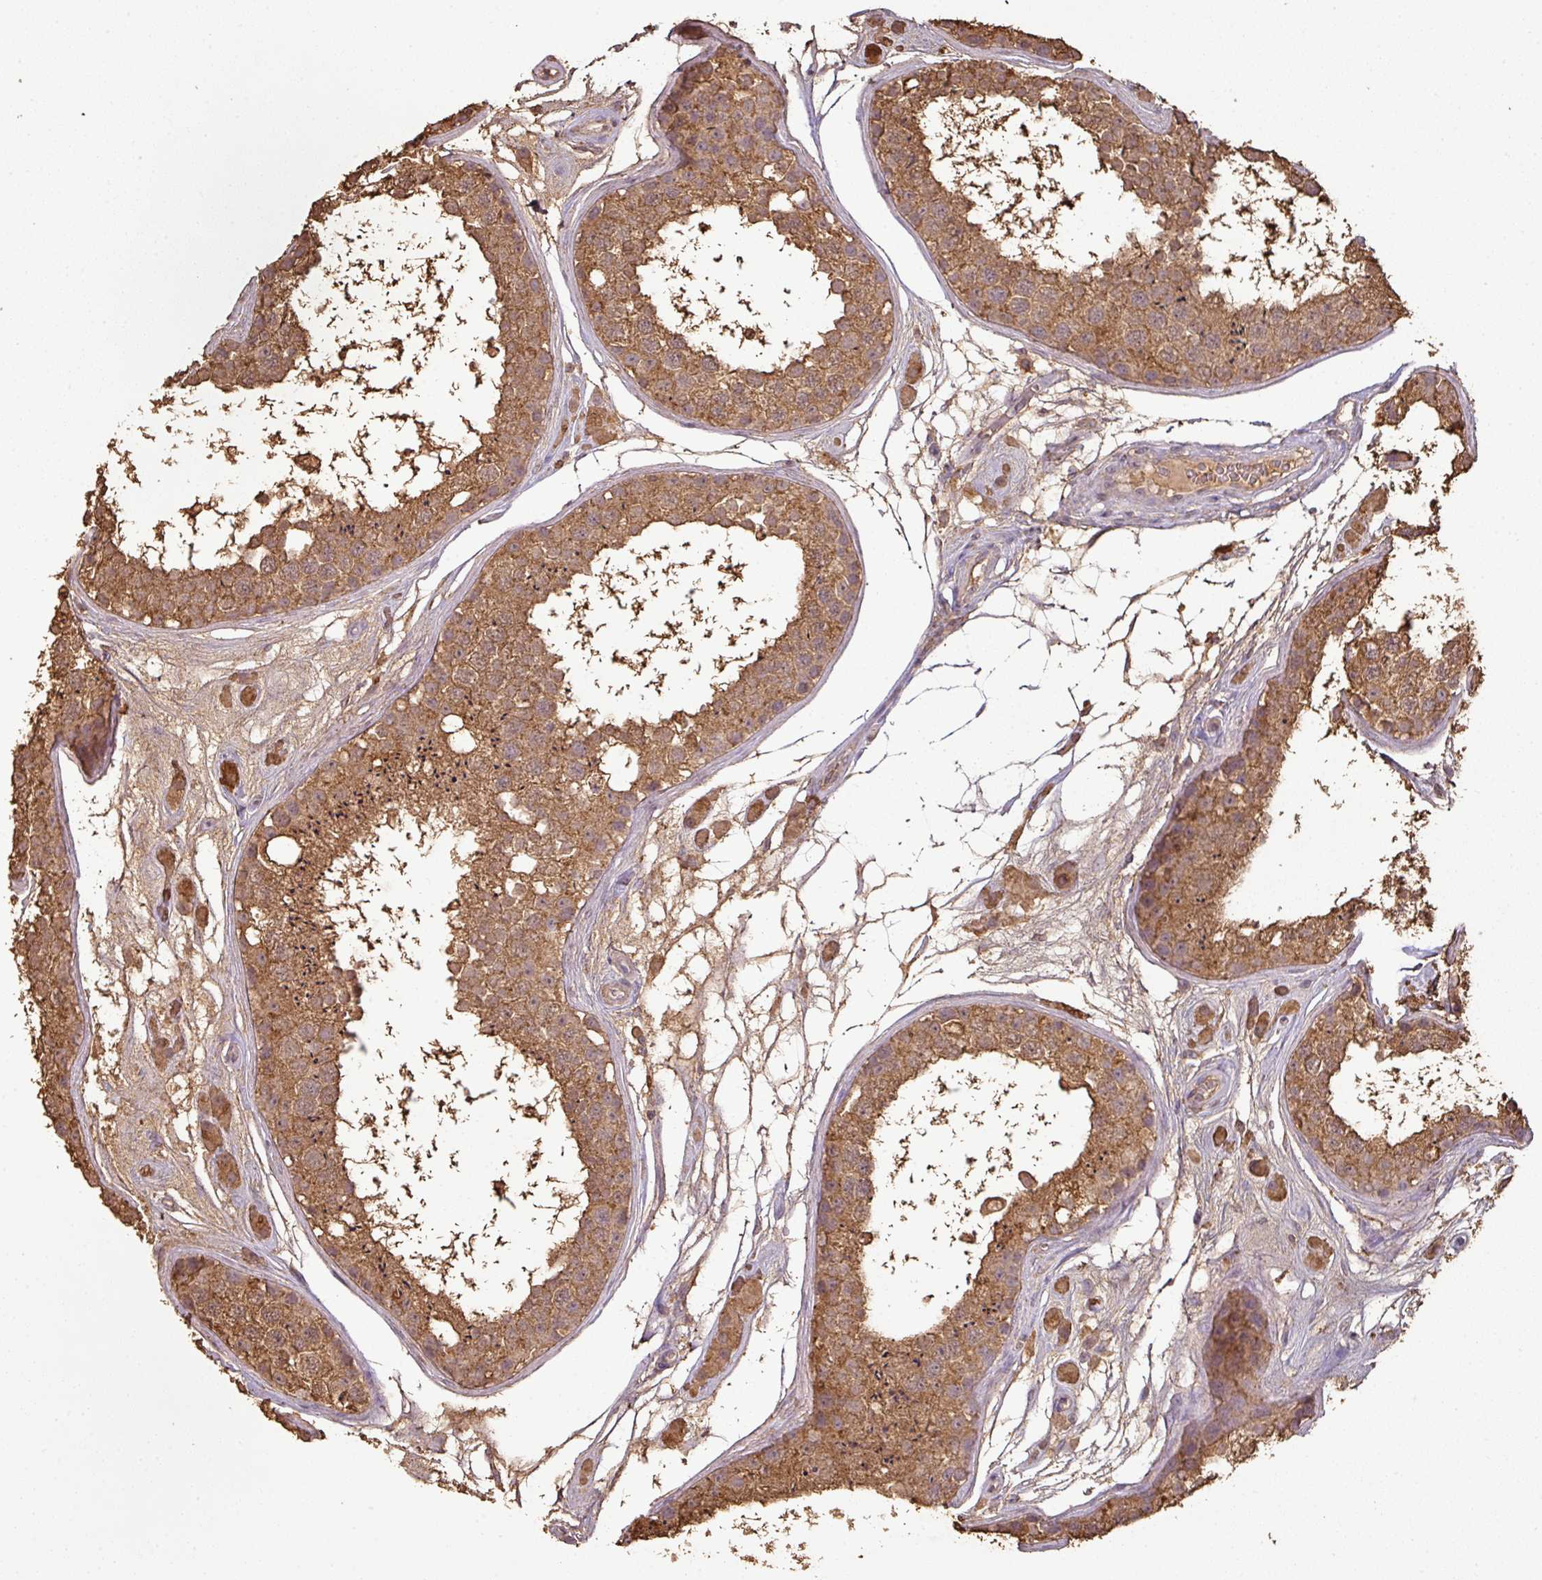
{"staining": {"intensity": "moderate", "quantity": ">75%", "location": "cytoplasmic/membranous"}, "tissue": "testis", "cell_type": "Cells in seminiferous ducts", "image_type": "normal", "snomed": [{"axis": "morphology", "description": "Normal tissue, NOS"}, {"axis": "topography", "description": "Testis"}], "caption": "Moderate cytoplasmic/membranous staining for a protein is appreciated in about >75% of cells in seminiferous ducts of unremarkable testis using immunohistochemistry.", "gene": "ATAT1", "patient": {"sex": "male", "age": 25}}